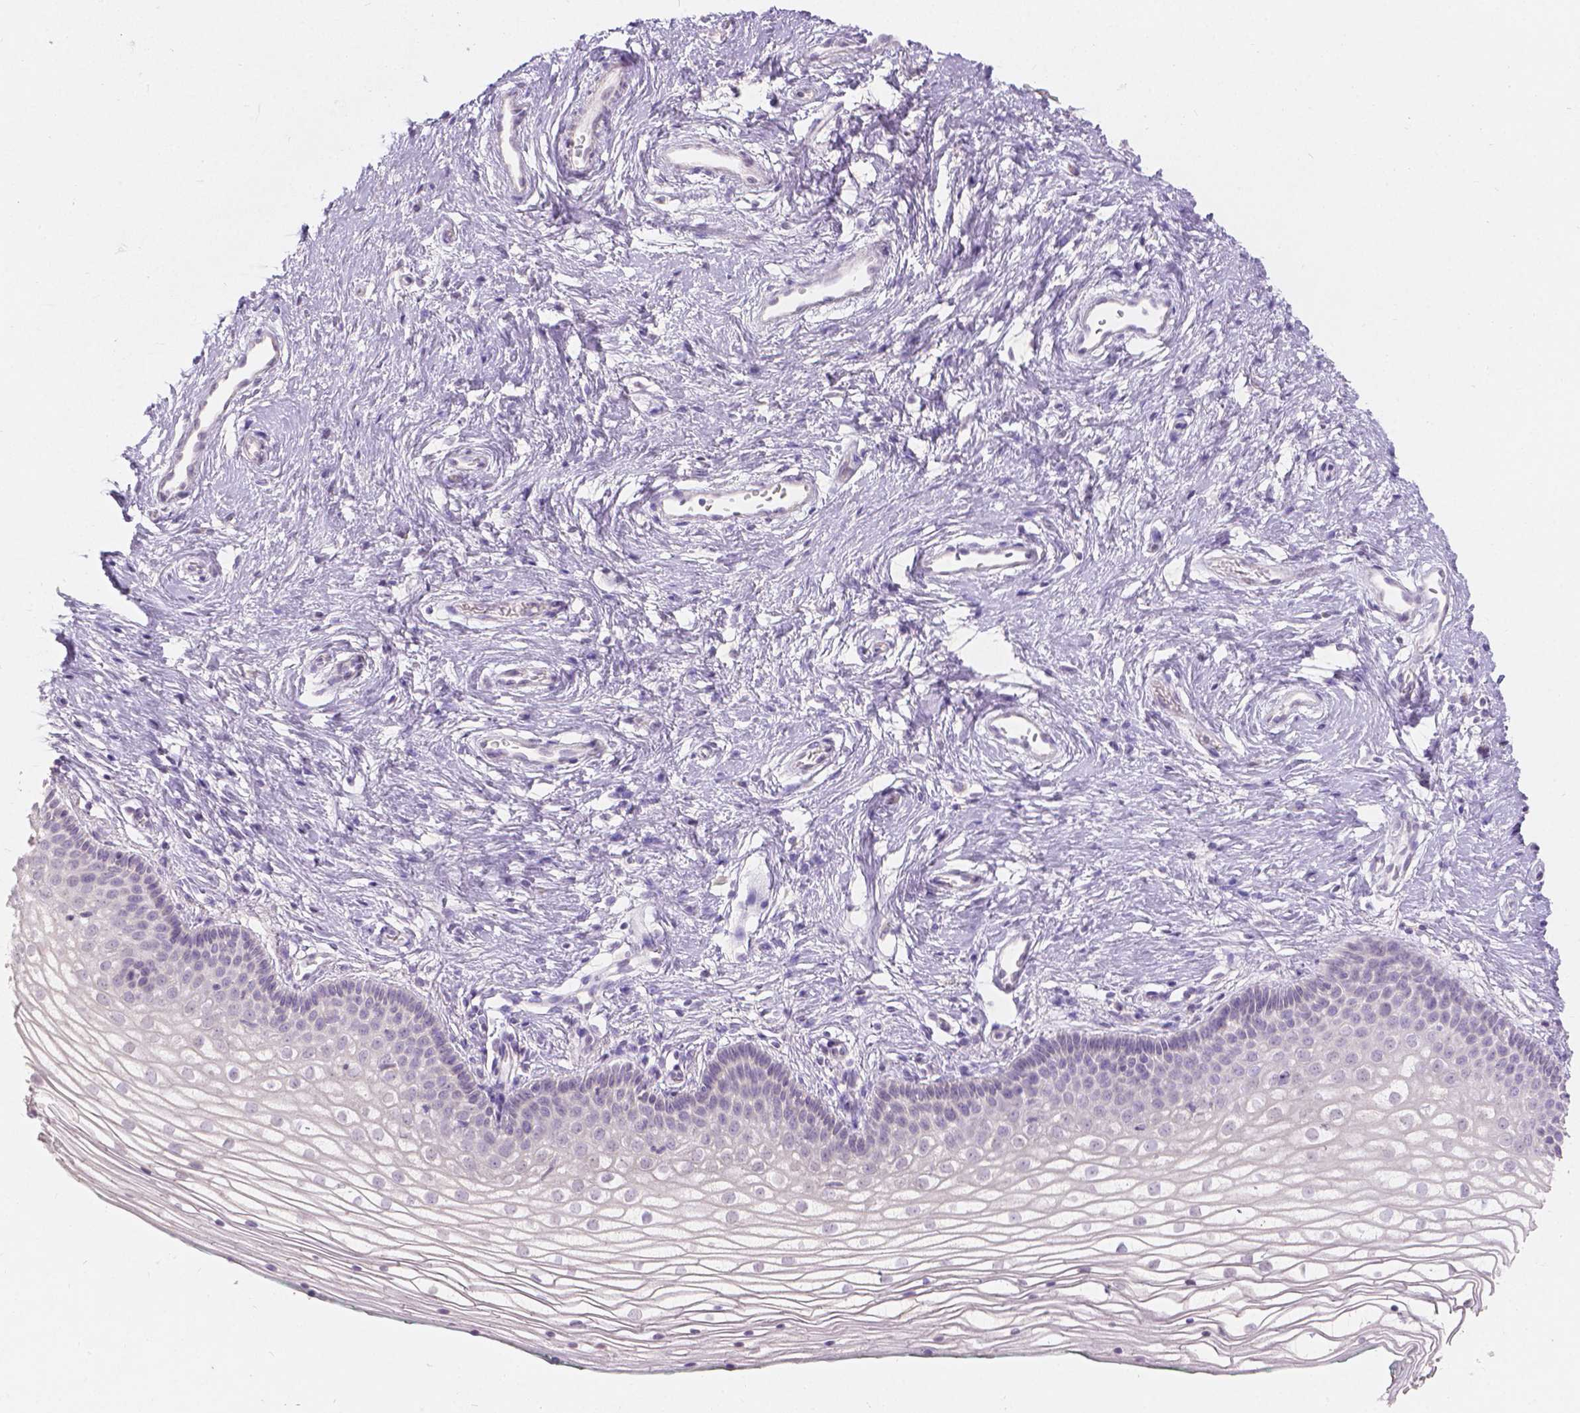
{"staining": {"intensity": "negative", "quantity": "none", "location": "none"}, "tissue": "vagina", "cell_type": "Squamous epithelial cells", "image_type": "normal", "snomed": [{"axis": "morphology", "description": "Normal tissue, NOS"}, {"axis": "topography", "description": "Vagina"}], "caption": "Immunohistochemical staining of unremarkable vagina reveals no significant staining in squamous epithelial cells.", "gene": "DCAF4L1", "patient": {"sex": "female", "age": 36}}